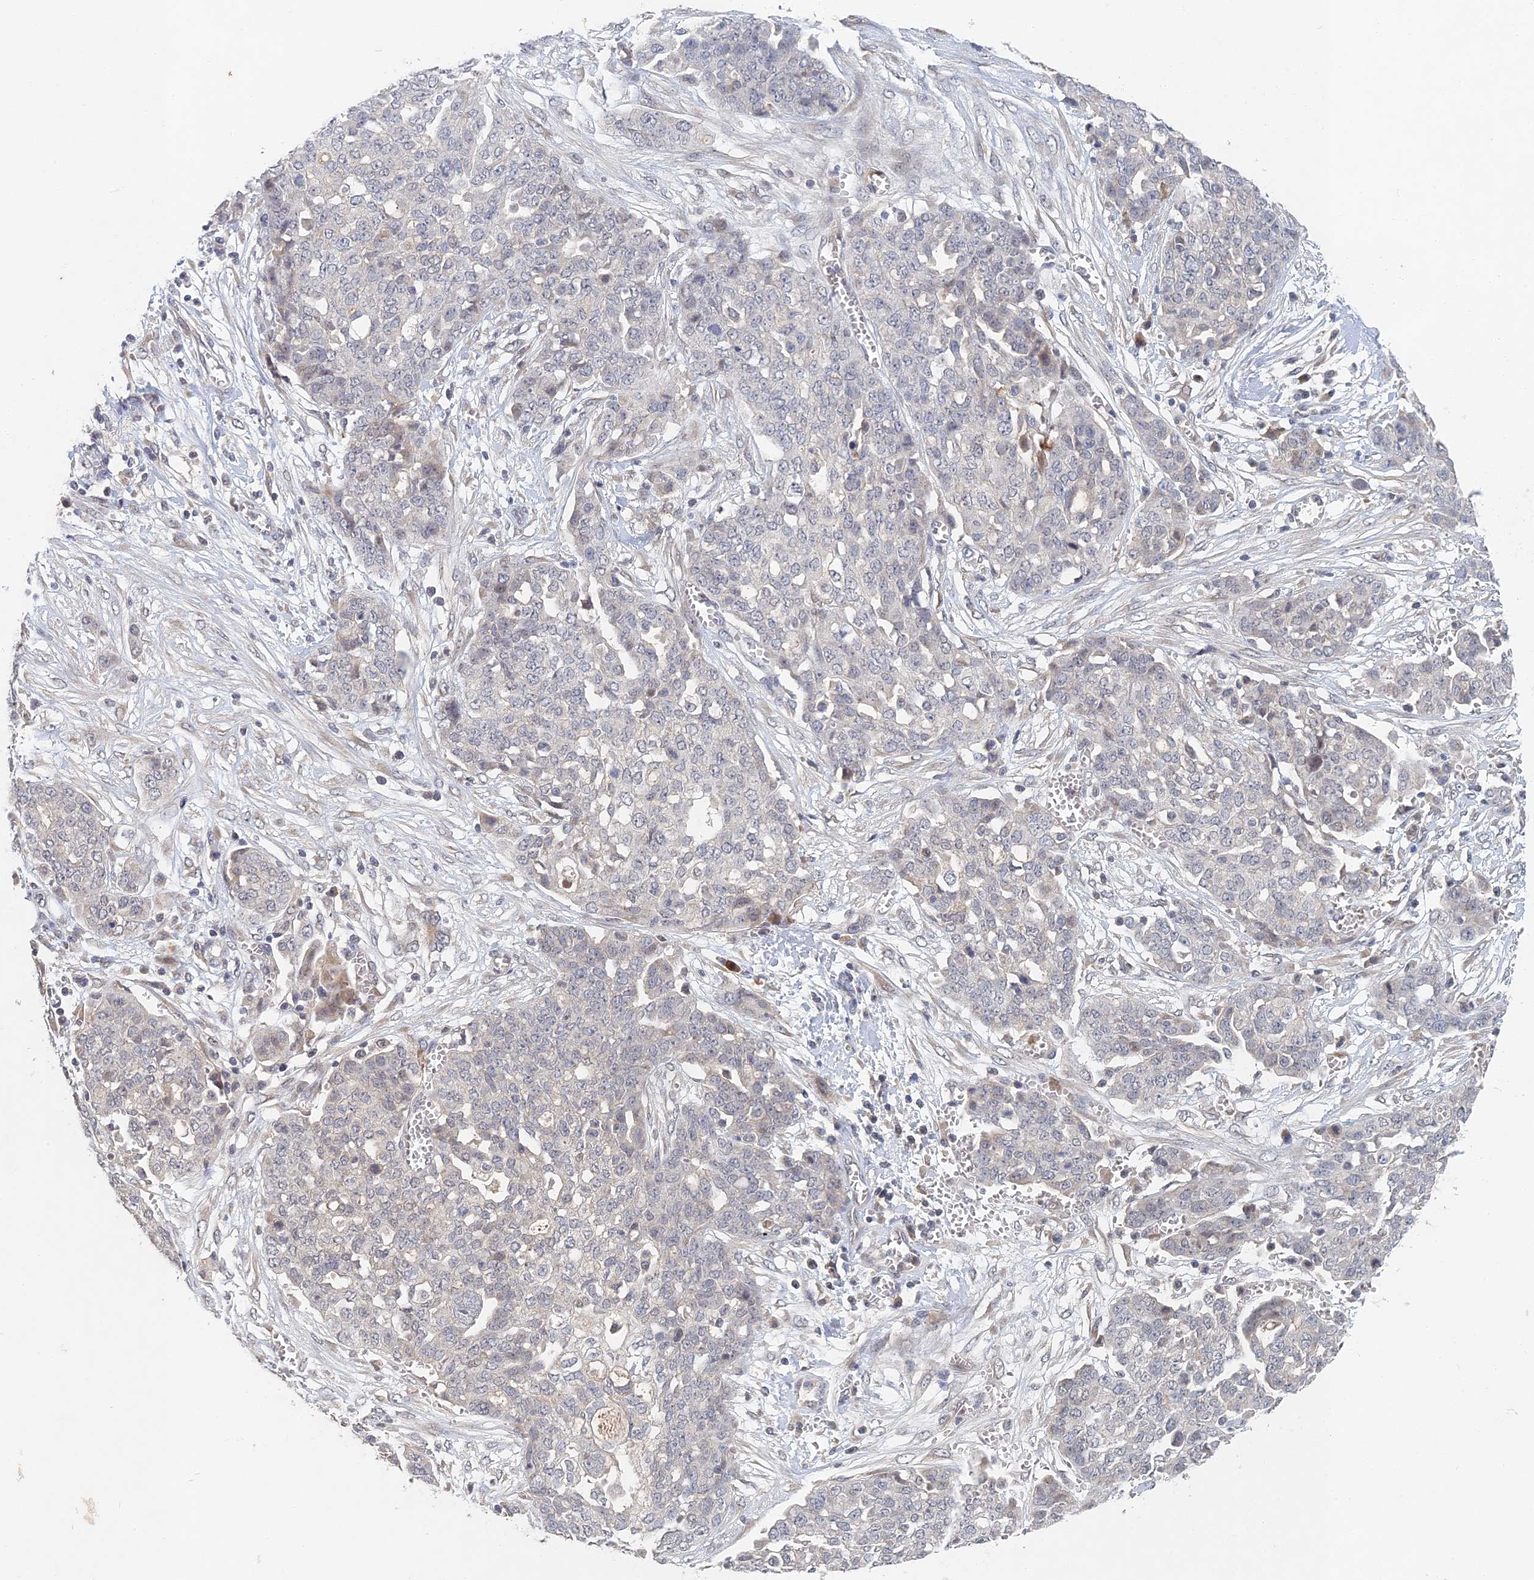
{"staining": {"intensity": "negative", "quantity": "none", "location": "none"}, "tissue": "ovarian cancer", "cell_type": "Tumor cells", "image_type": "cancer", "snomed": [{"axis": "morphology", "description": "Cystadenocarcinoma, serous, NOS"}, {"axis": "topography", "description": "Soft tissue"}, {"axis": "topography", "description": "Ovary"}], "caption": "DAB immunohistochemical staining of ovarian cancer (serous cystadenocarcinoma) demonstrates no significant staining in tumor cells. (DAB (3,3'-diaminobenzidine) immunohistochemistry, high magnification).", "gene": "GNA15", "patient": {"sex": "female", "age": 57}}